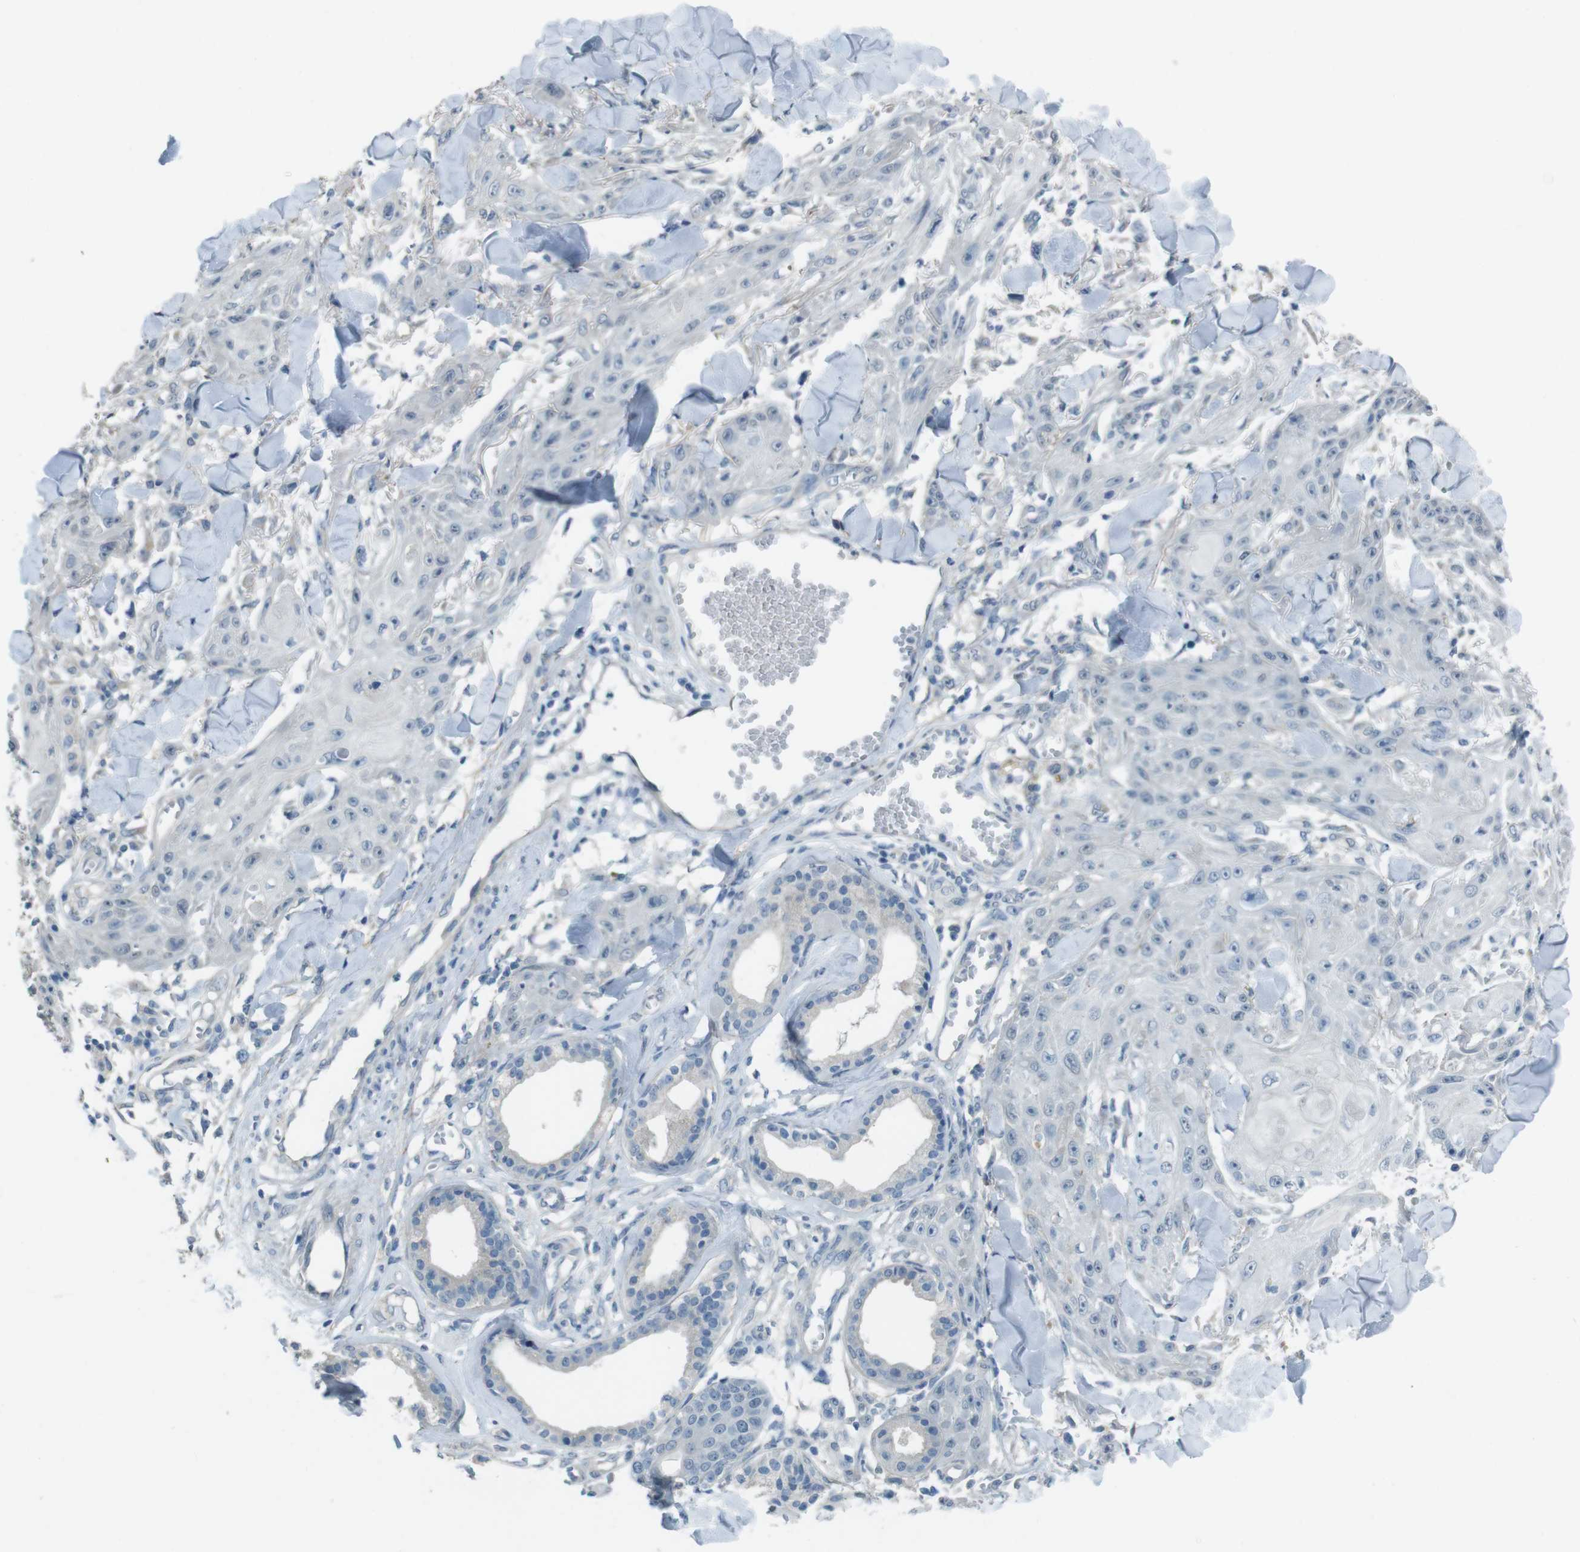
{"staining": {"intensity": "negative", "quantity": "none", "location": "none"}, "tissue": "skin cancer", "cell_type": "Tumor cells", "image_type": "cancer", "snomed": [{"axis": "morphology", "description": "Squamous cell carcinoma, NOS"}, {"axis": "topography", "description": "Skin"}], "caption": "Tumor cells are negative for brown protein staining in skin cancer (squamous cell carcinoma).", "gene": "ENTPD7", "patient": {"sex": "male", "age": 74}}